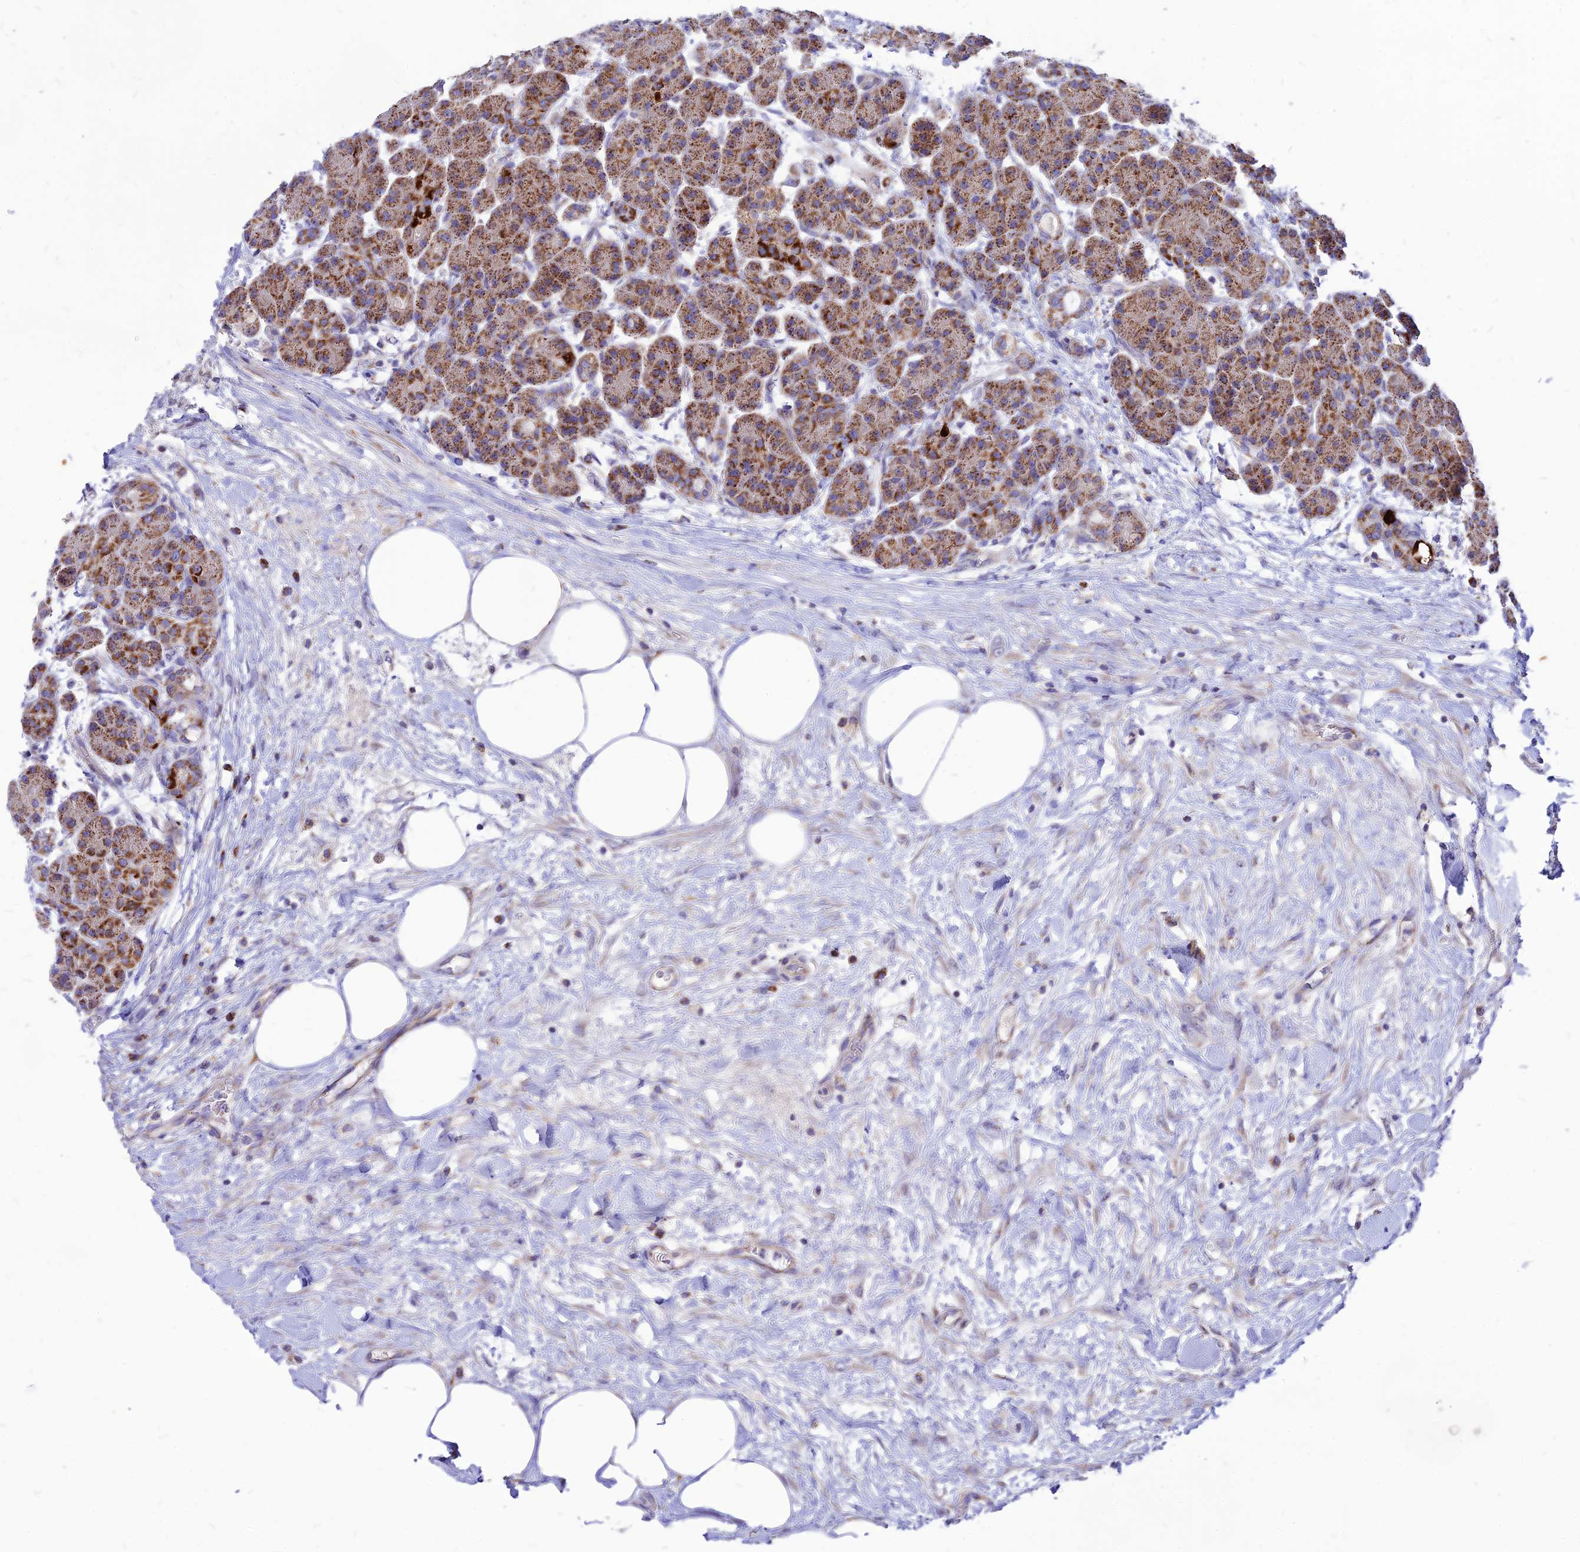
{"staining": {"intensity": "strong", "quantity": ">75%", "location": "cytoplasmic/membranous"}, "tissue": "pancreas", "cell_type": "Exocrine glandular cells", "image_type": "normal", "snomed": [{"axis": "morphology", "description": "Normal tissue, NOS"}, {"axis": "topography", "description": "Pancreas"}], "caption": "IHC micrograph of benign pancreas stained for a protein (brown), which demonstrates high levels of strong cytoplasmic/membranous staining in approximately >75% of exocrine glandular cells.", "gene": "ECI1", "patient": {"sex": "male", "age": 63}}